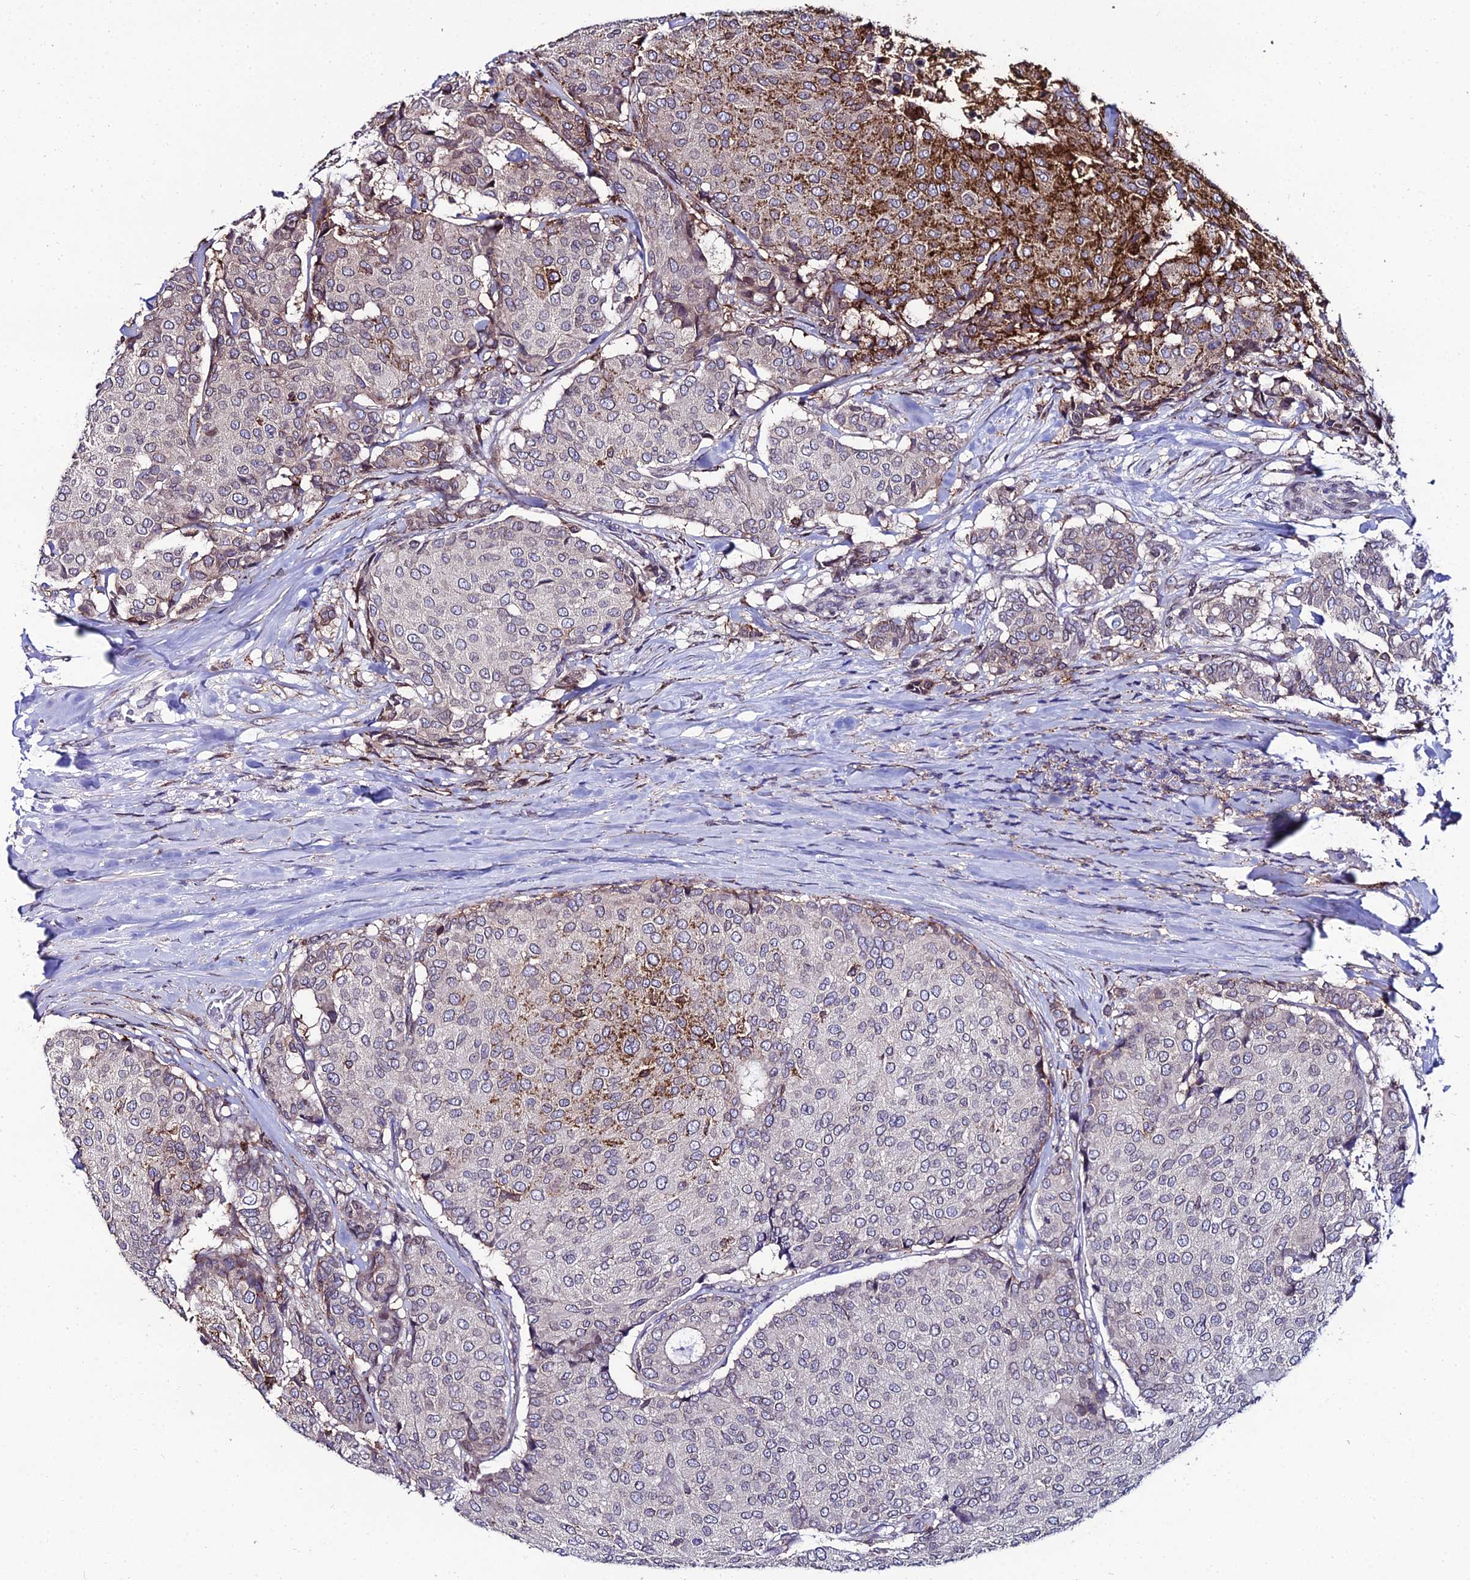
{"staining": {"intensity": "strong", "quantity": "<25%", "location": "cytoplasmic/membranous"}, "tissue": "breast cancer", "cell_type": "Tumor cells", "image_type": "cancer", "snomed": [{"axis": "morphology", "description": "Duct carcinoma"}, {"axis": "topography", "description": "Breast"}], "caption": "Breast cancer stained with immunohistochemistry (IHC) exhibits strong cytoplasmic/membranous expression in approximately <25% of tumor cells.", "gene": "DDX19A", "patient": {"sex": "female", "age": 75}}